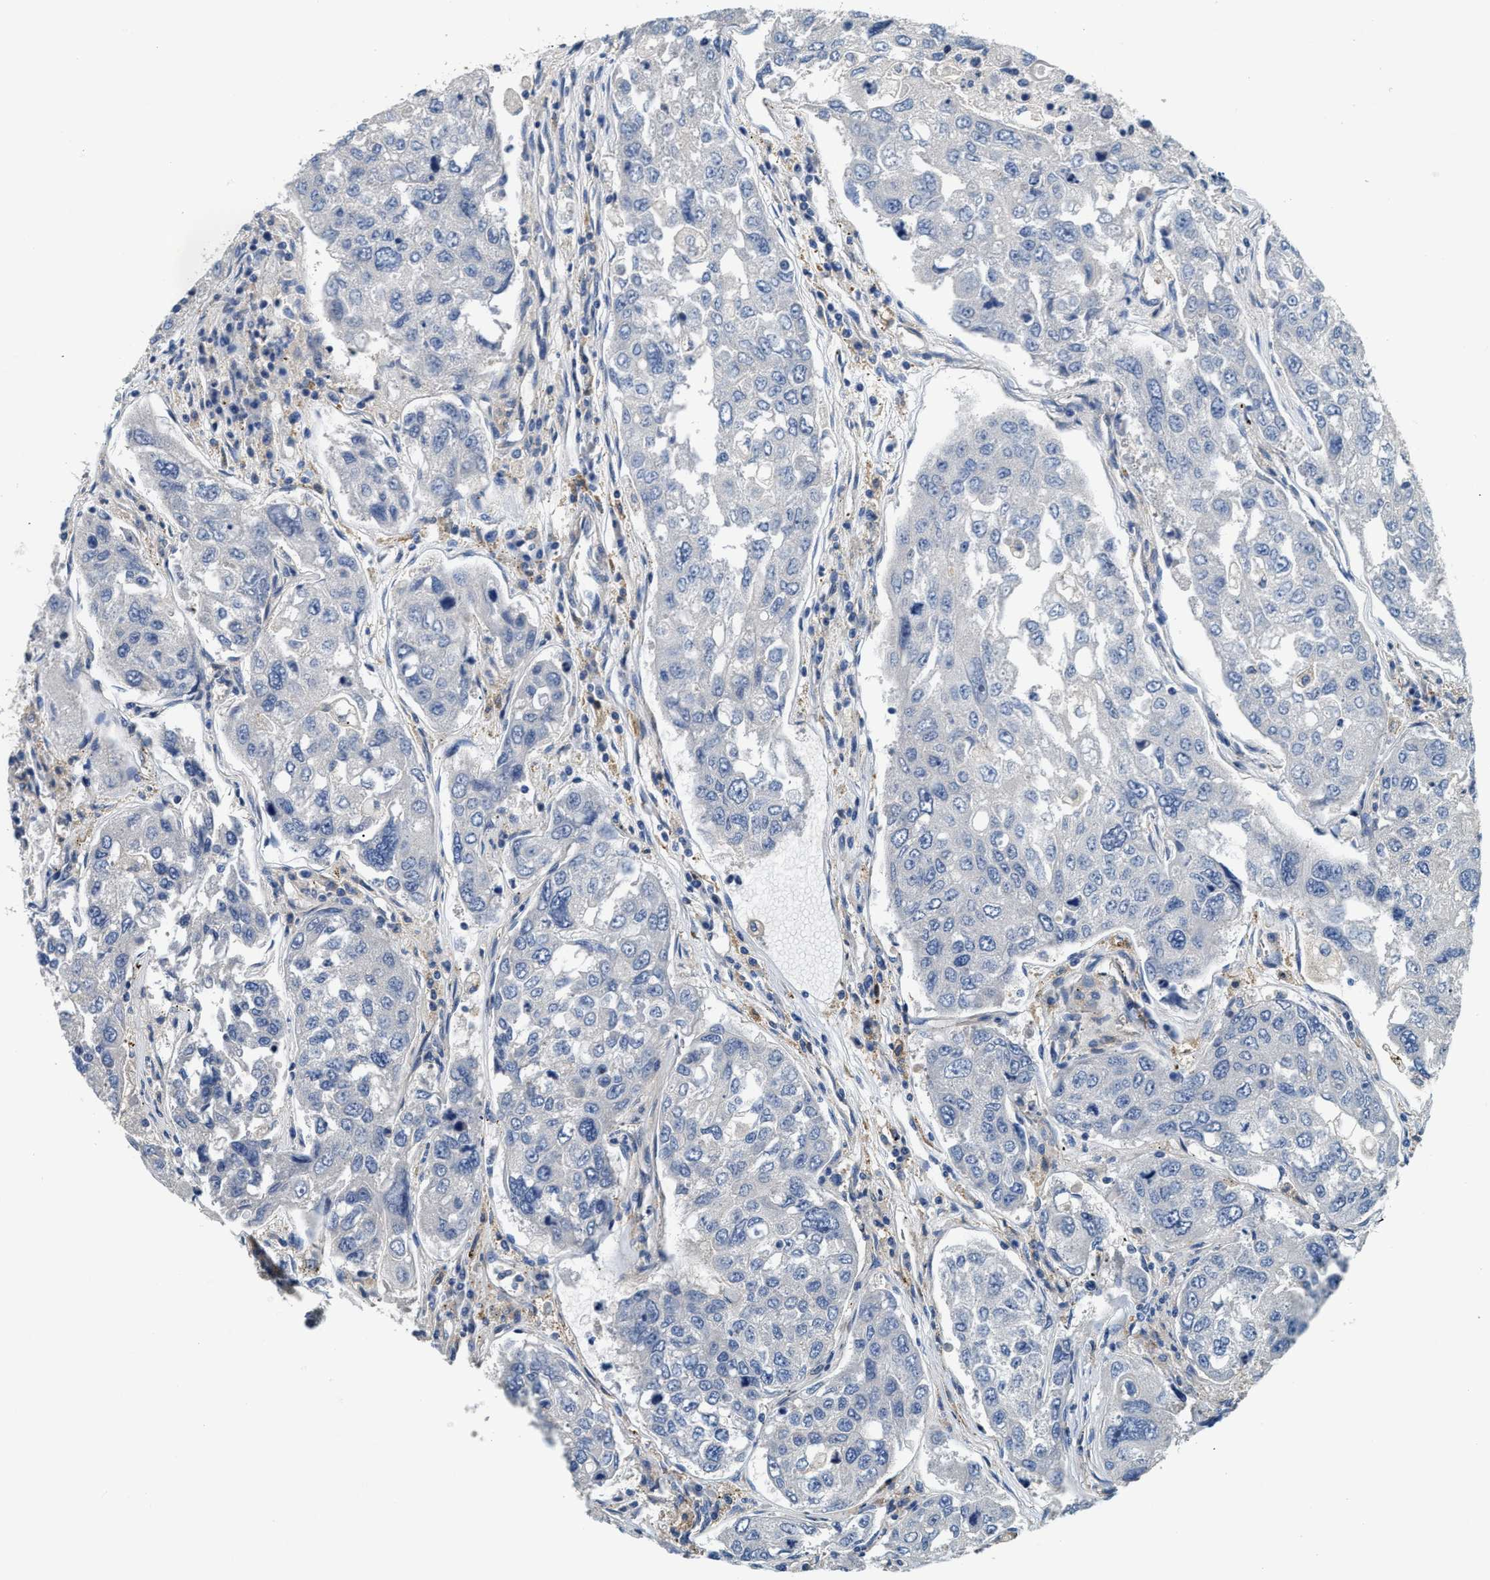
{"staining": {"intensity": "negative", "quantity": "none", "location": "none"}, "tissue": "urothelial cancer", "cell_type": "Tumor cells", "image_type": "cancer", "snomed": [{"axis": "morphology", "description": "Urothelial carcinoma, High grade"}, {"axis": "topography", "description": "Lymph node"}, {"axis": "topography", "description": "Urinary bladder"}], "caption": "The immunohistochemistry histopathology image has no significant expression in tumor cells of urothelial cancer tissue. Brightfield microscopy of immunohistochemistry stained with DAB (3,3'-diaminobenzidine) (brown) and hematoxylin (blue), captured at high magnification.", "gene": "NSUN7", "patient": {"sex": "male", "age": 51}}